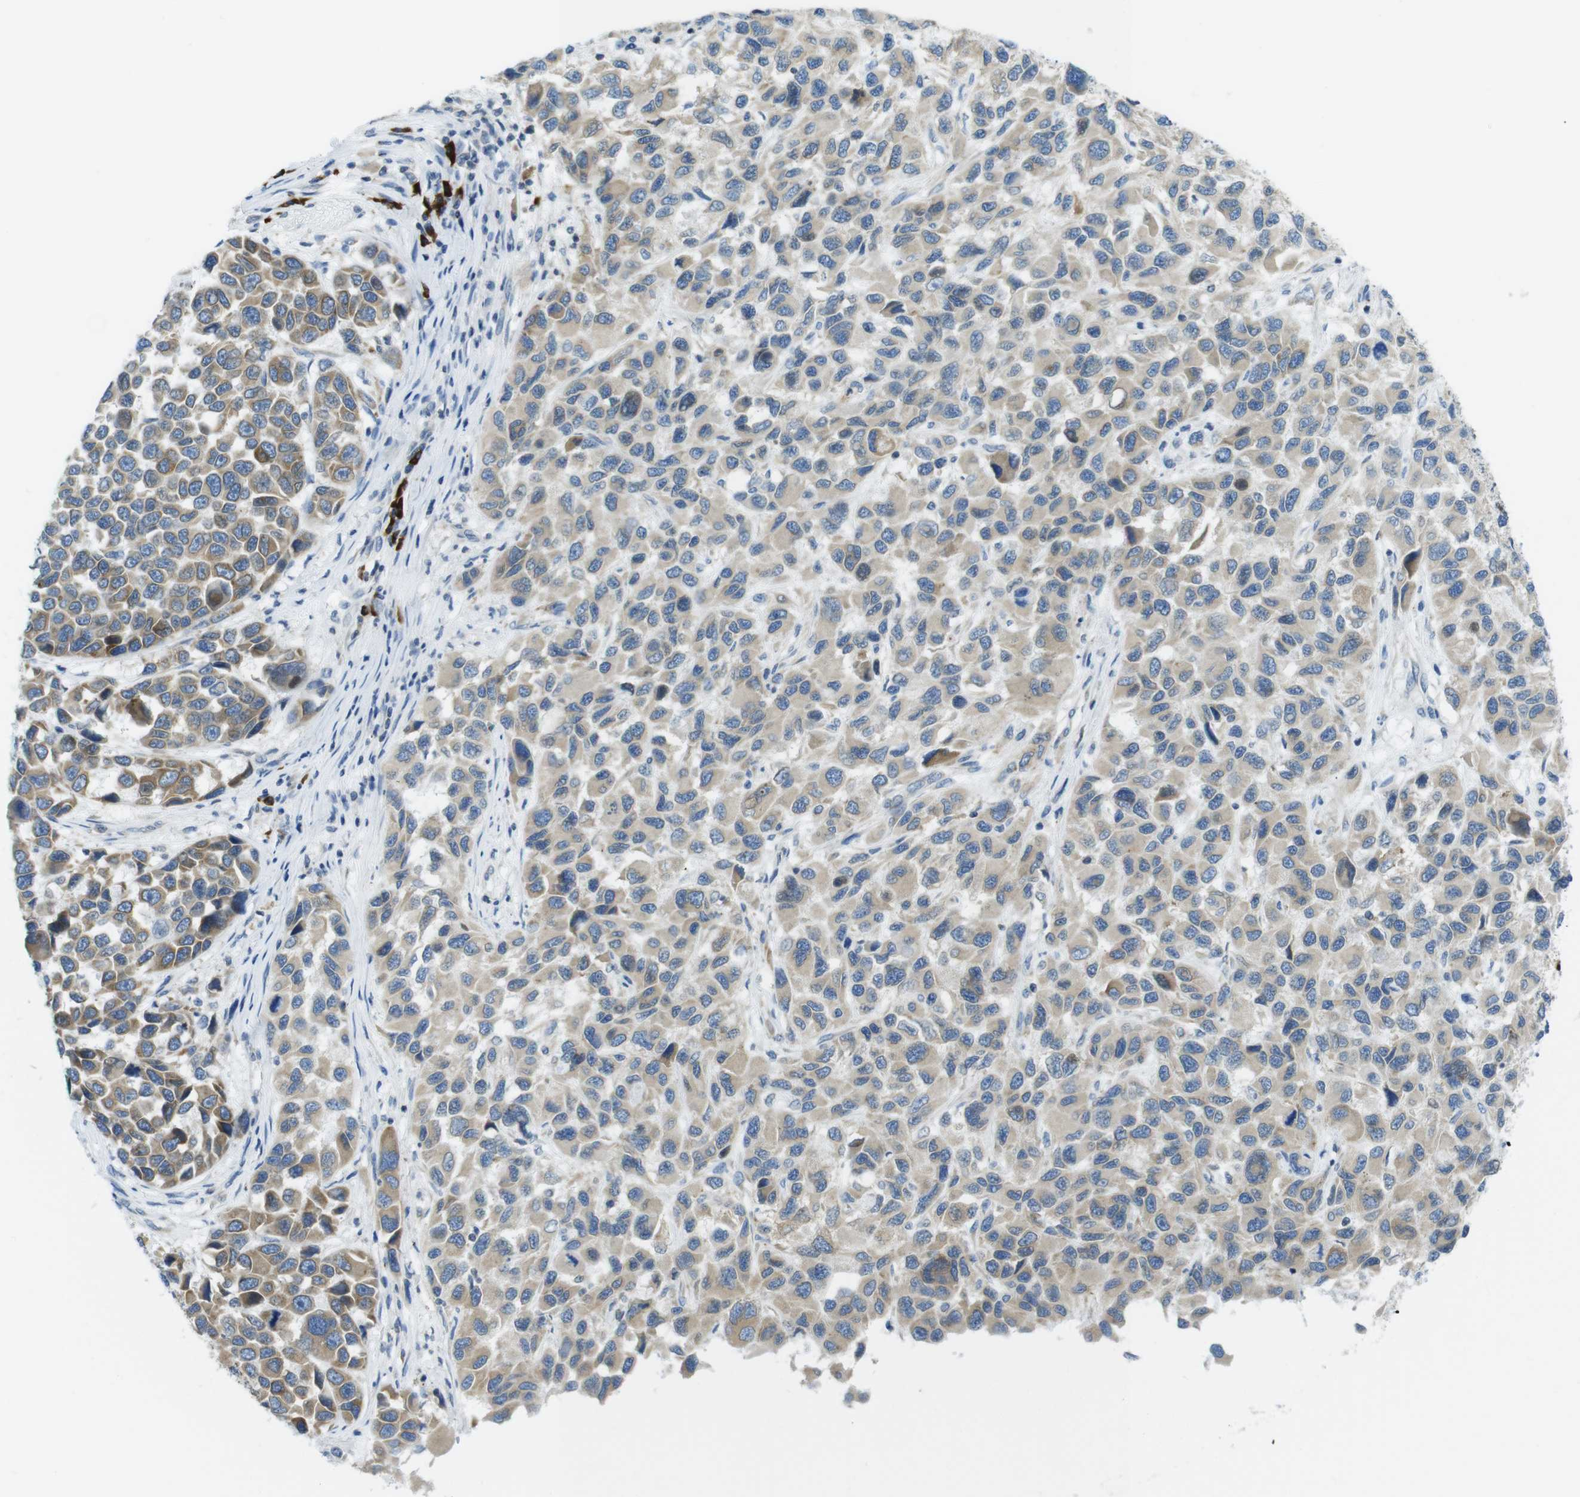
{"staining": {"intensity": "weak", "quantity": ">75%", "location": "cytoplasmic/membranous"}, "tissue": "melanoma", "cell_type": "Tumor cells", "image_type": "cancer", "snomed": [{"axis": "morphology", "description": "Malignant melanoma, NOS"}, {"axis": "topography", "description": "Skin"}], "caption": "An image showing weak cytoplasmic/membranous positivity in about >75% of tumor cells in malignant melanoma, as visualized by brown immunohistochemical staining.", "gene": "CLPTM1L", "patient": {"sex": "male", "age": 53}}